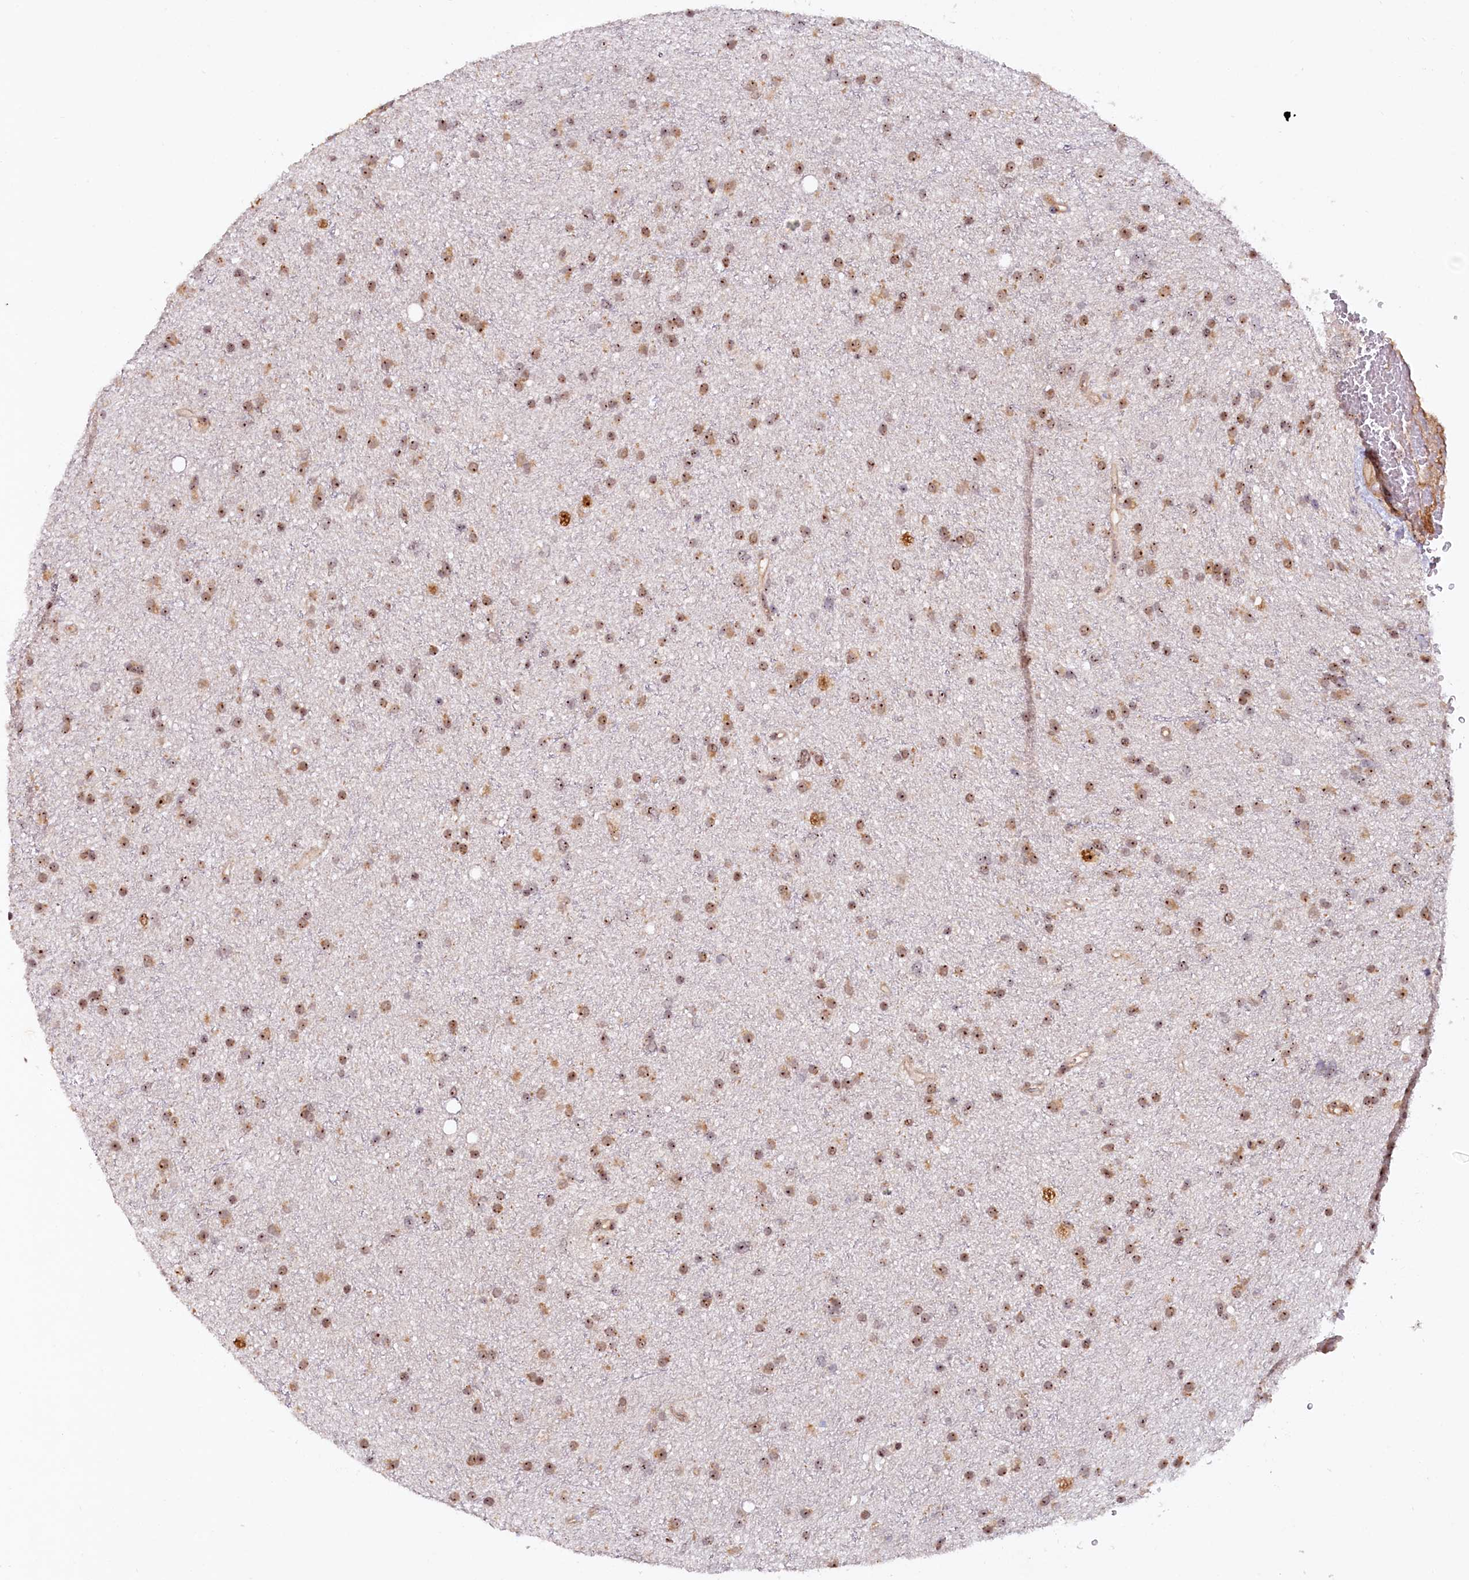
{"staining": {"intensity": "moderate", "quantity": ">75%", "location": "nuclear"}, "tissue": "glioma", "cell_type": "Tumor cells", "image_type": "cancer", "snomed": [{"axis": "morphology", "description": "Glioma, malignant, Low grade"}, {"axis": "topography", "description": "Cerebral cortex"}], "caption": "Immunohistochemical staining of human glioma exhibits moderate nuclear protein positivity in about >75% of tumor cells.", "gene": "TCOF1", "patient": {"sex": "female", "age": 39}}